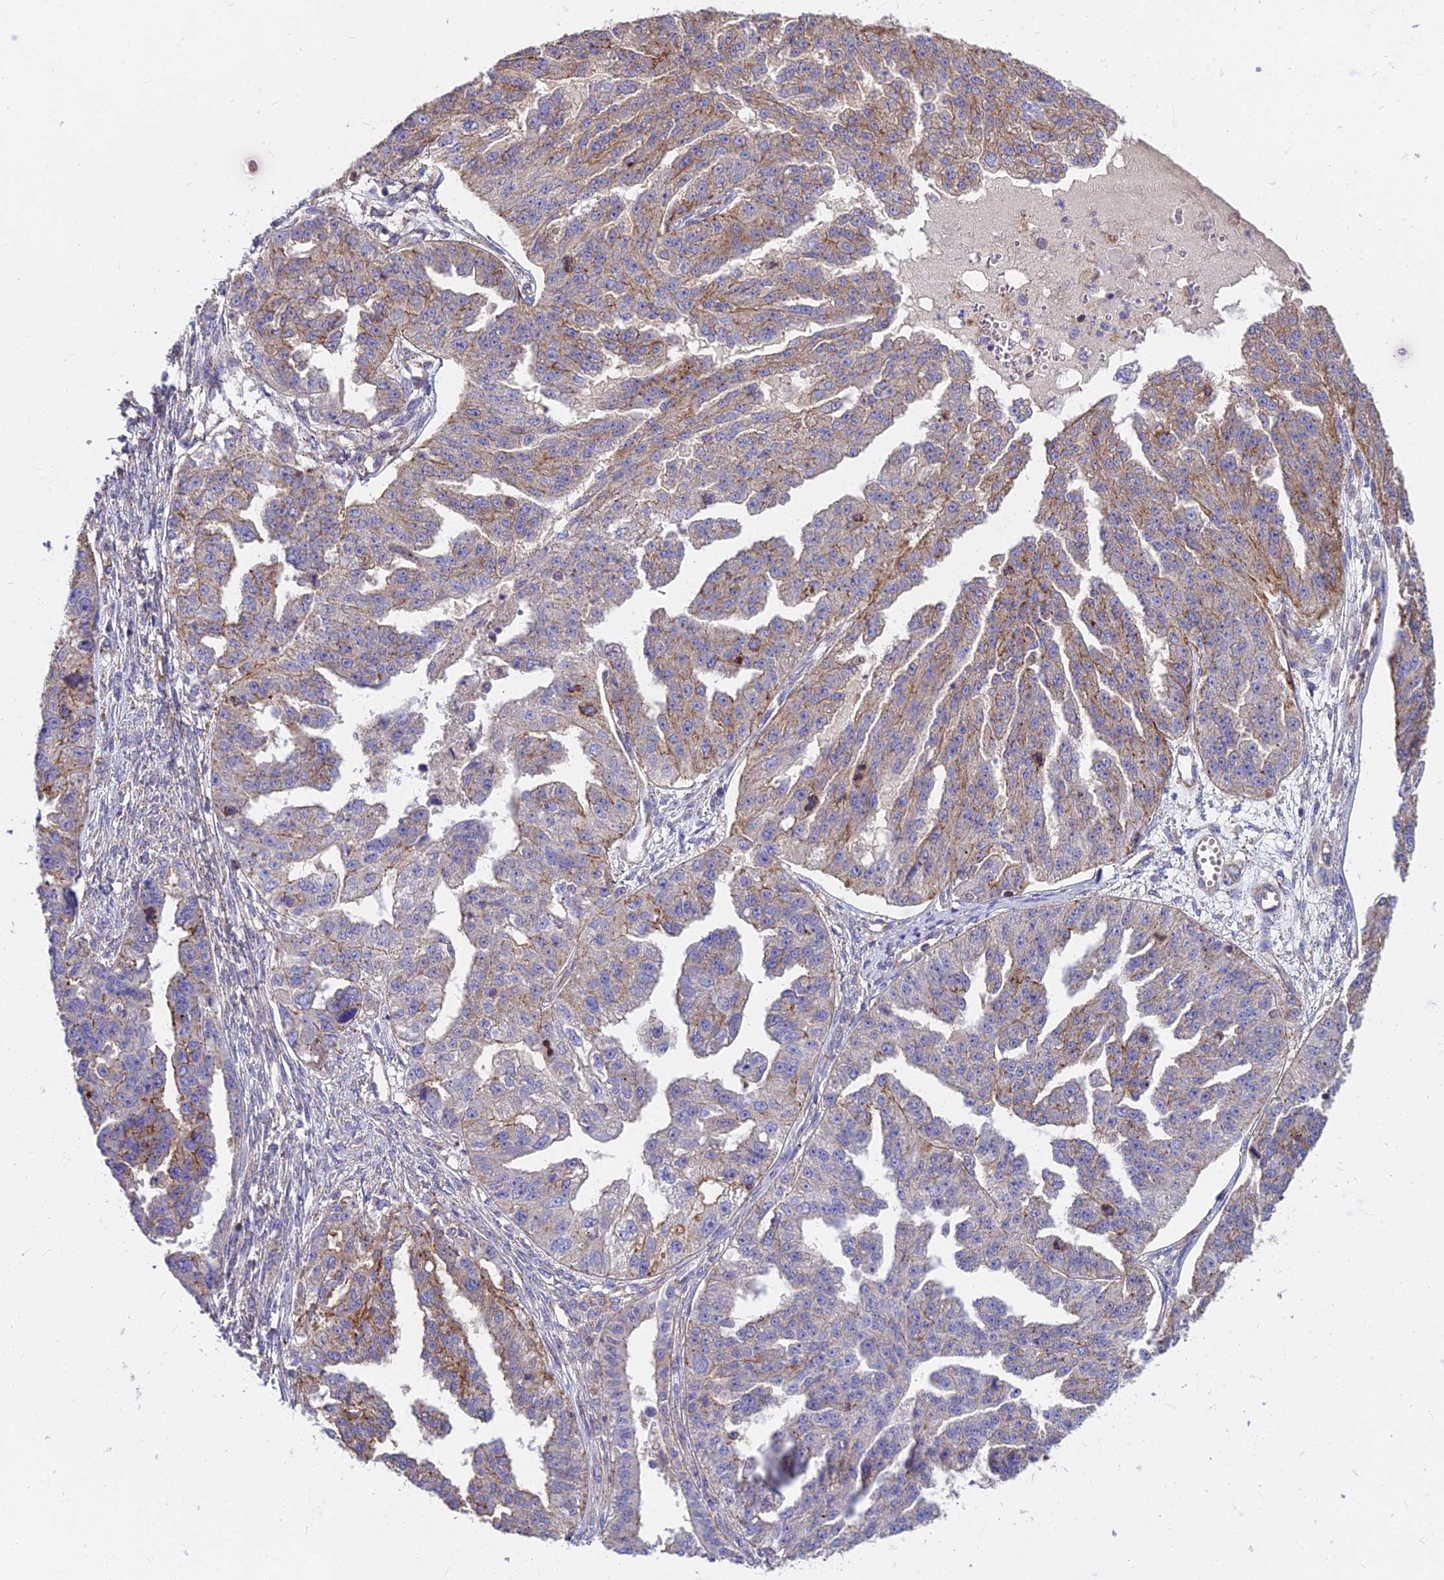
{"staining": {"intensity": "moderate", "quantity": "25%-75%", "location": "cytoplasmic/membranous"}, "tissue": "ovarian cancer", "cell_type": "Tumor cells", "image_type": "cancer", "snomed": [{"axis": "morphology", "description": "Cystadenocarcinoma, serous, NOS"}, {"axis": "topography", "description": "Ovary"}], "caption": "Immunohistochemical staining of ovarian cancer (serous cystadenocarcinoma) reveals medium levels of moderate cytoplasmic/membranous positivity in approximately 25%-75% of tumor cells. The staining was performed using DAB (3,3'-diaminobenzidine) to visualize the protein expression in brown, while the nuclei were stained in blue with hematoxylin (Magnification: 20x).", "gene": "FRMPD1", "patient": {"sex": "female", "age": 58}}